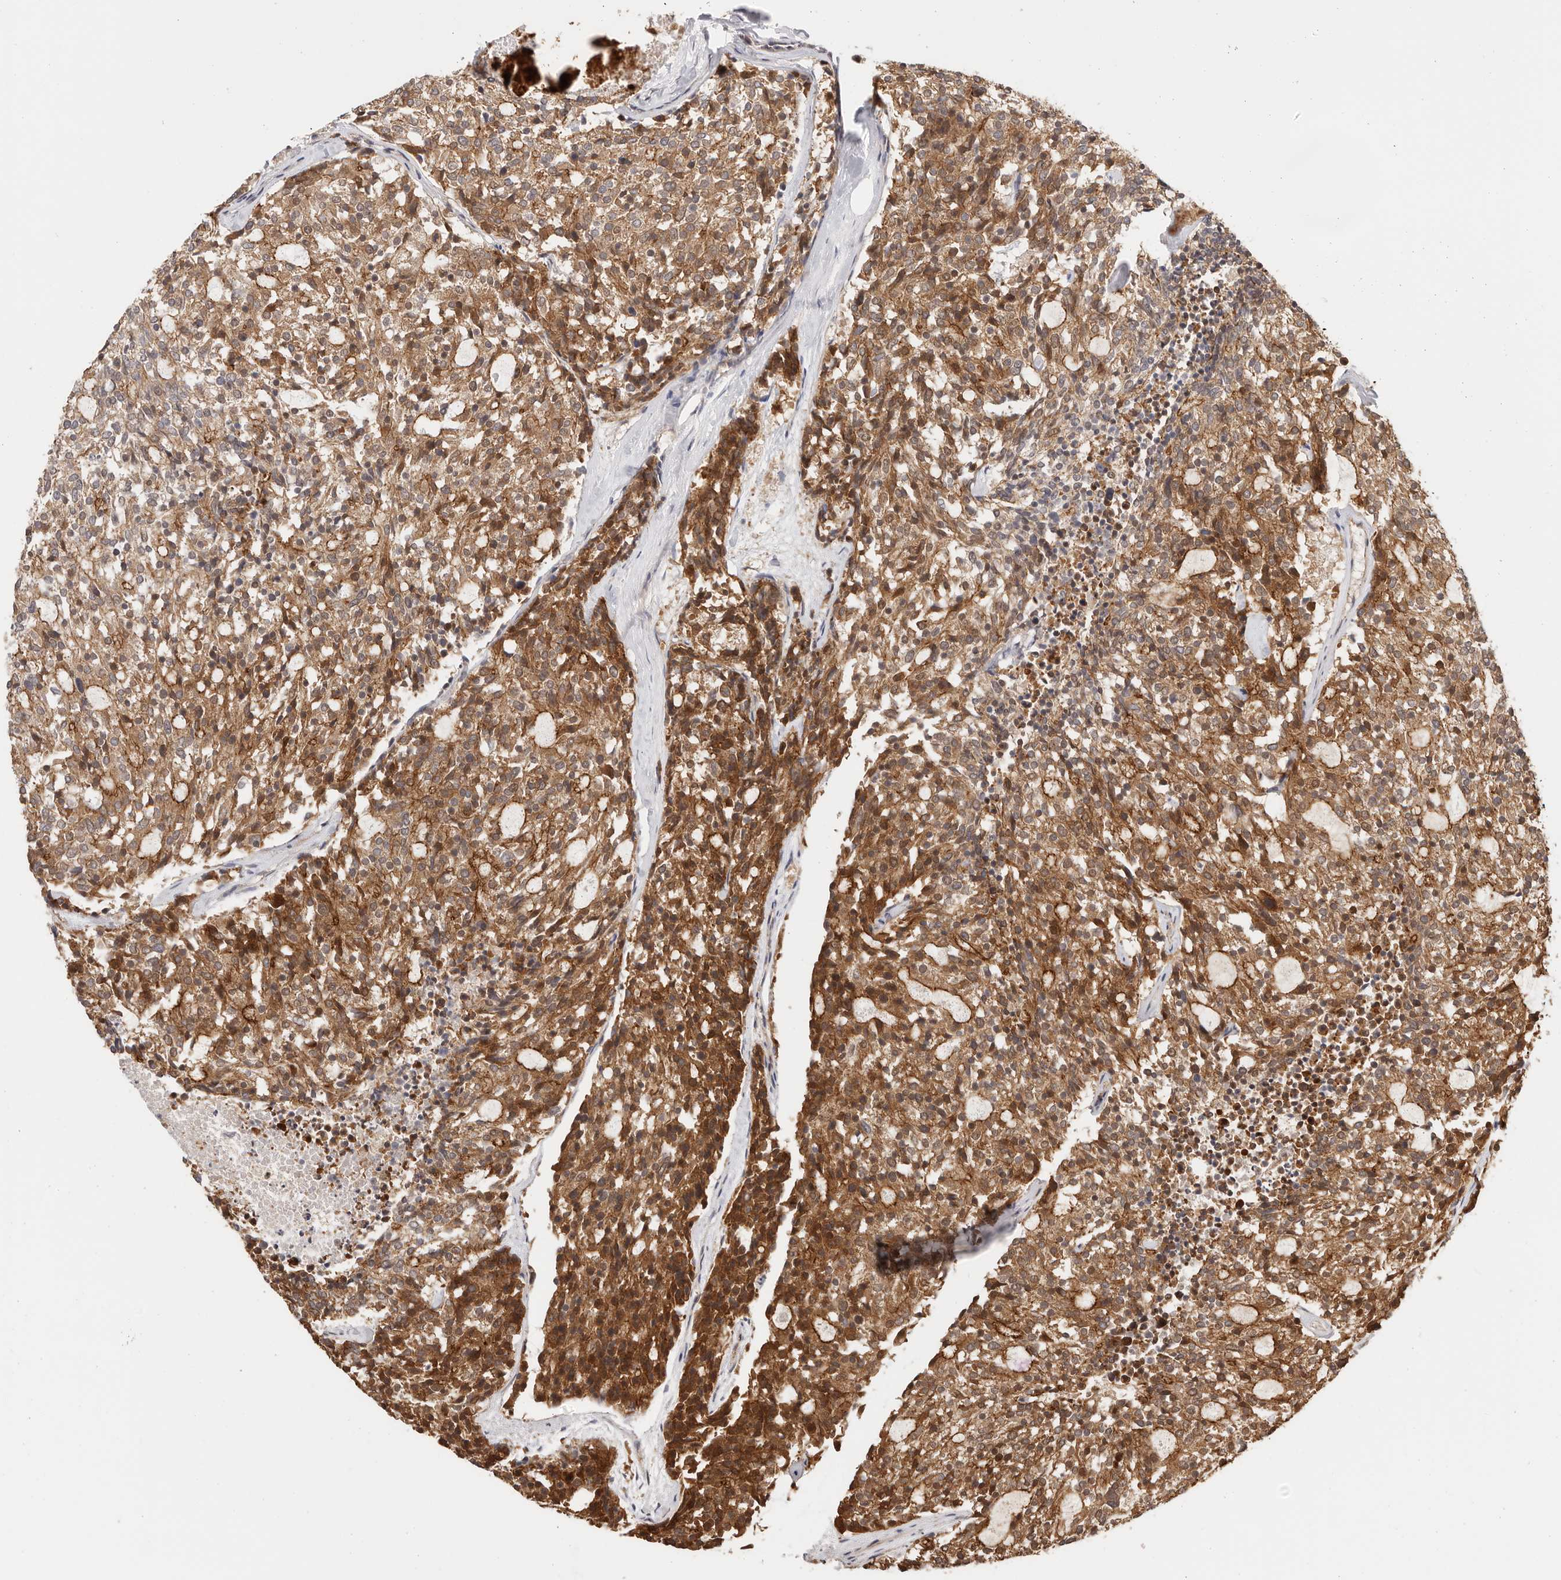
{"staining": {"intensity": "moderate", "quantity": ">75%", "location": "cytoplasmic/membranous"}, "tissue": "carcinoid", "cell_type": "Tumor cells", "image_type": "cancer", "snomed": [{"axis": "morphology", "description": "Carcinoid, malignant, NOS"}, {"axis": "topography", "description": "Pancreas"}], "caption": "Human malignant carcinoid stained with a protein marker shows moderate staining in tumor cells.", "gene": "AFDN", "patient": {"sex": "female", "age": 54}}